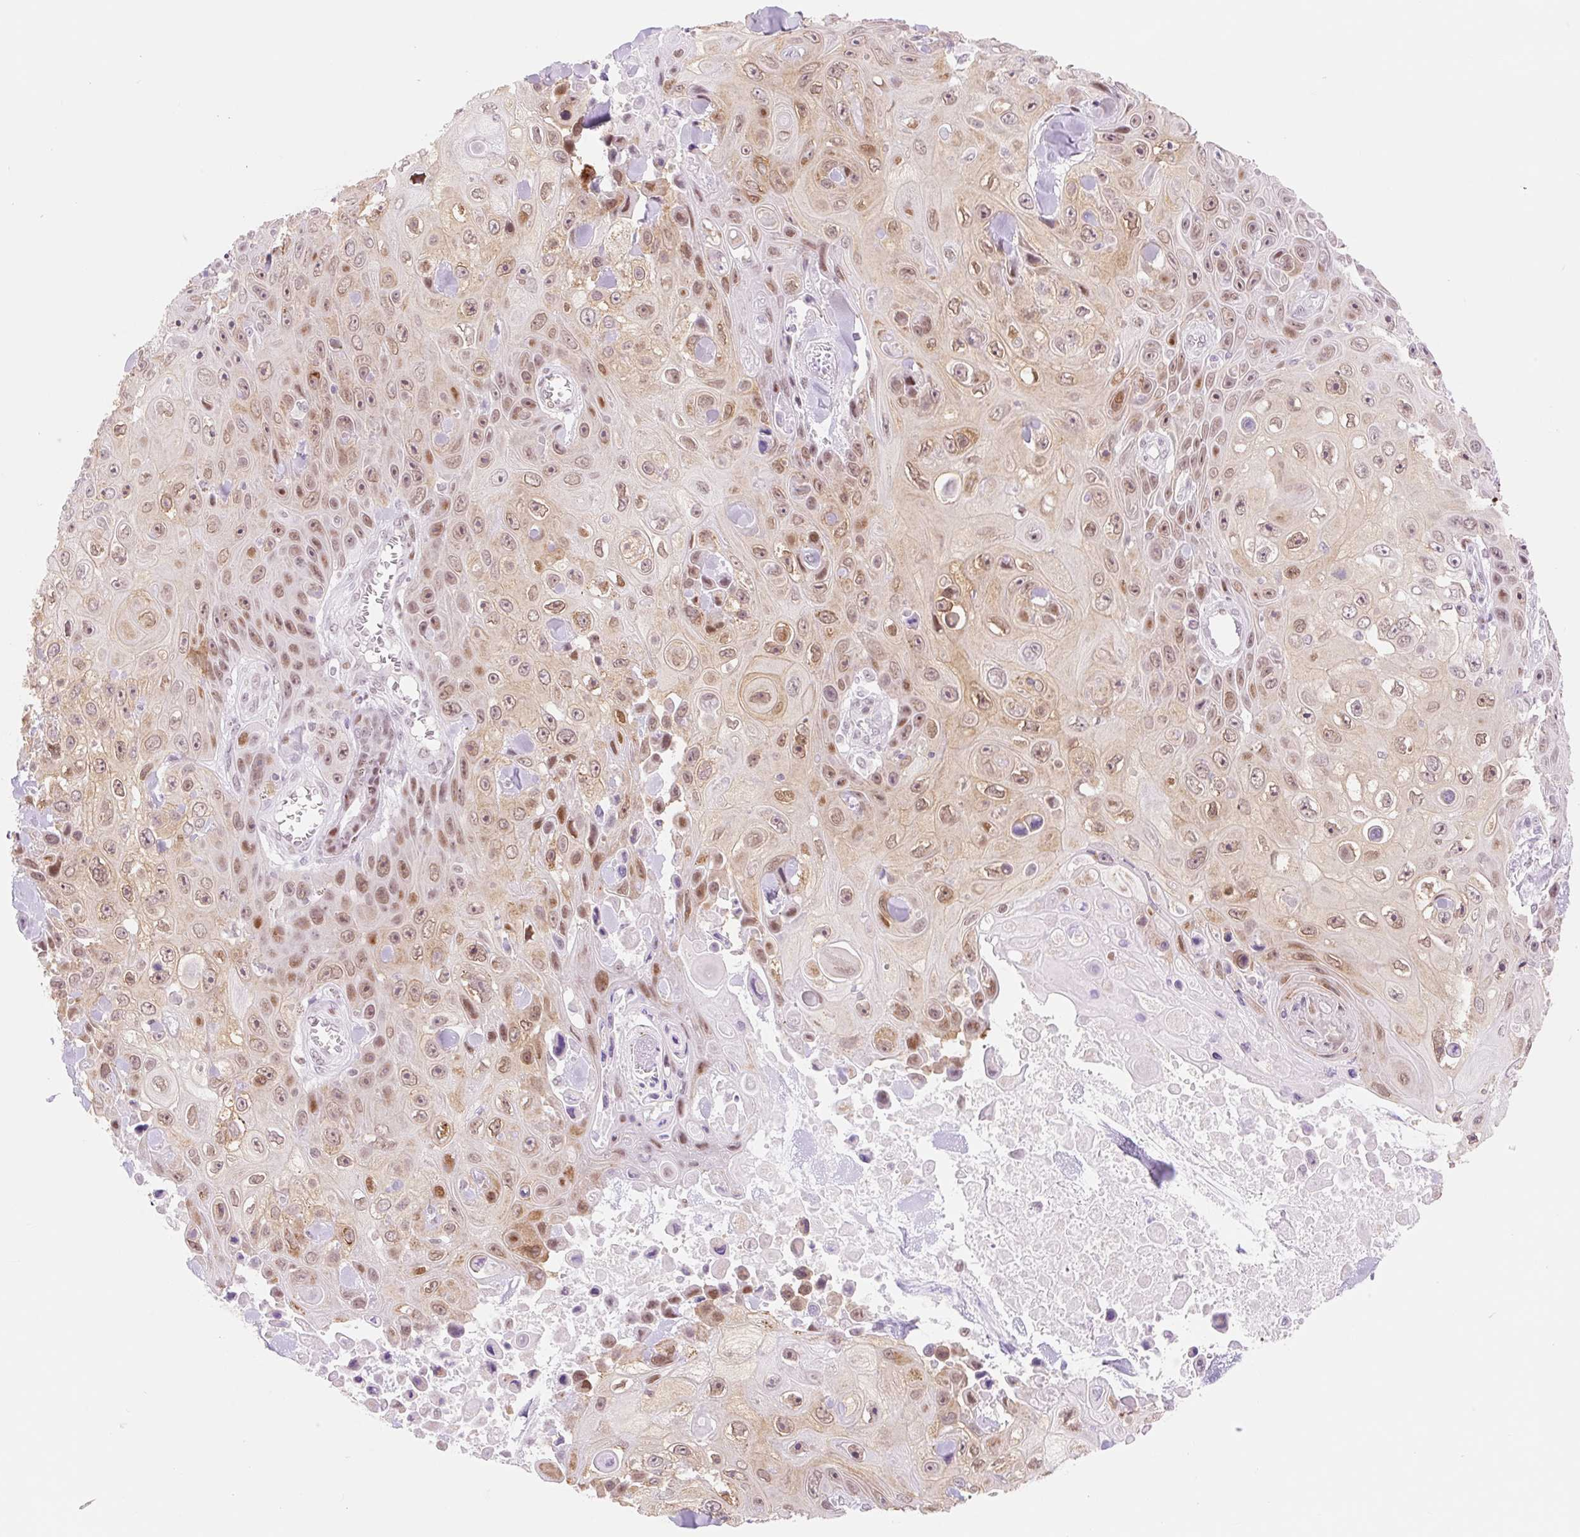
{"staining": {"intensity": "moderate", "quantity": ">75%", "location": "nuclear"}, "tissue": "skin cancer", "cell_type": "Tumor cells", "image_type": "cancer", "snomed": [{"axis": "morphology", "description": "Squamous cell carcinoma, NOS"}, {"axis": "topography", "description": "Skin"}], "caption": "The immunohistochemical stain shows moderate nuclear expression in tumor cells of skin cancer (squamous cell carcinoma) tissue.", "gene": "H2BW1", "patient": {"sex": "male", "age": 82}}